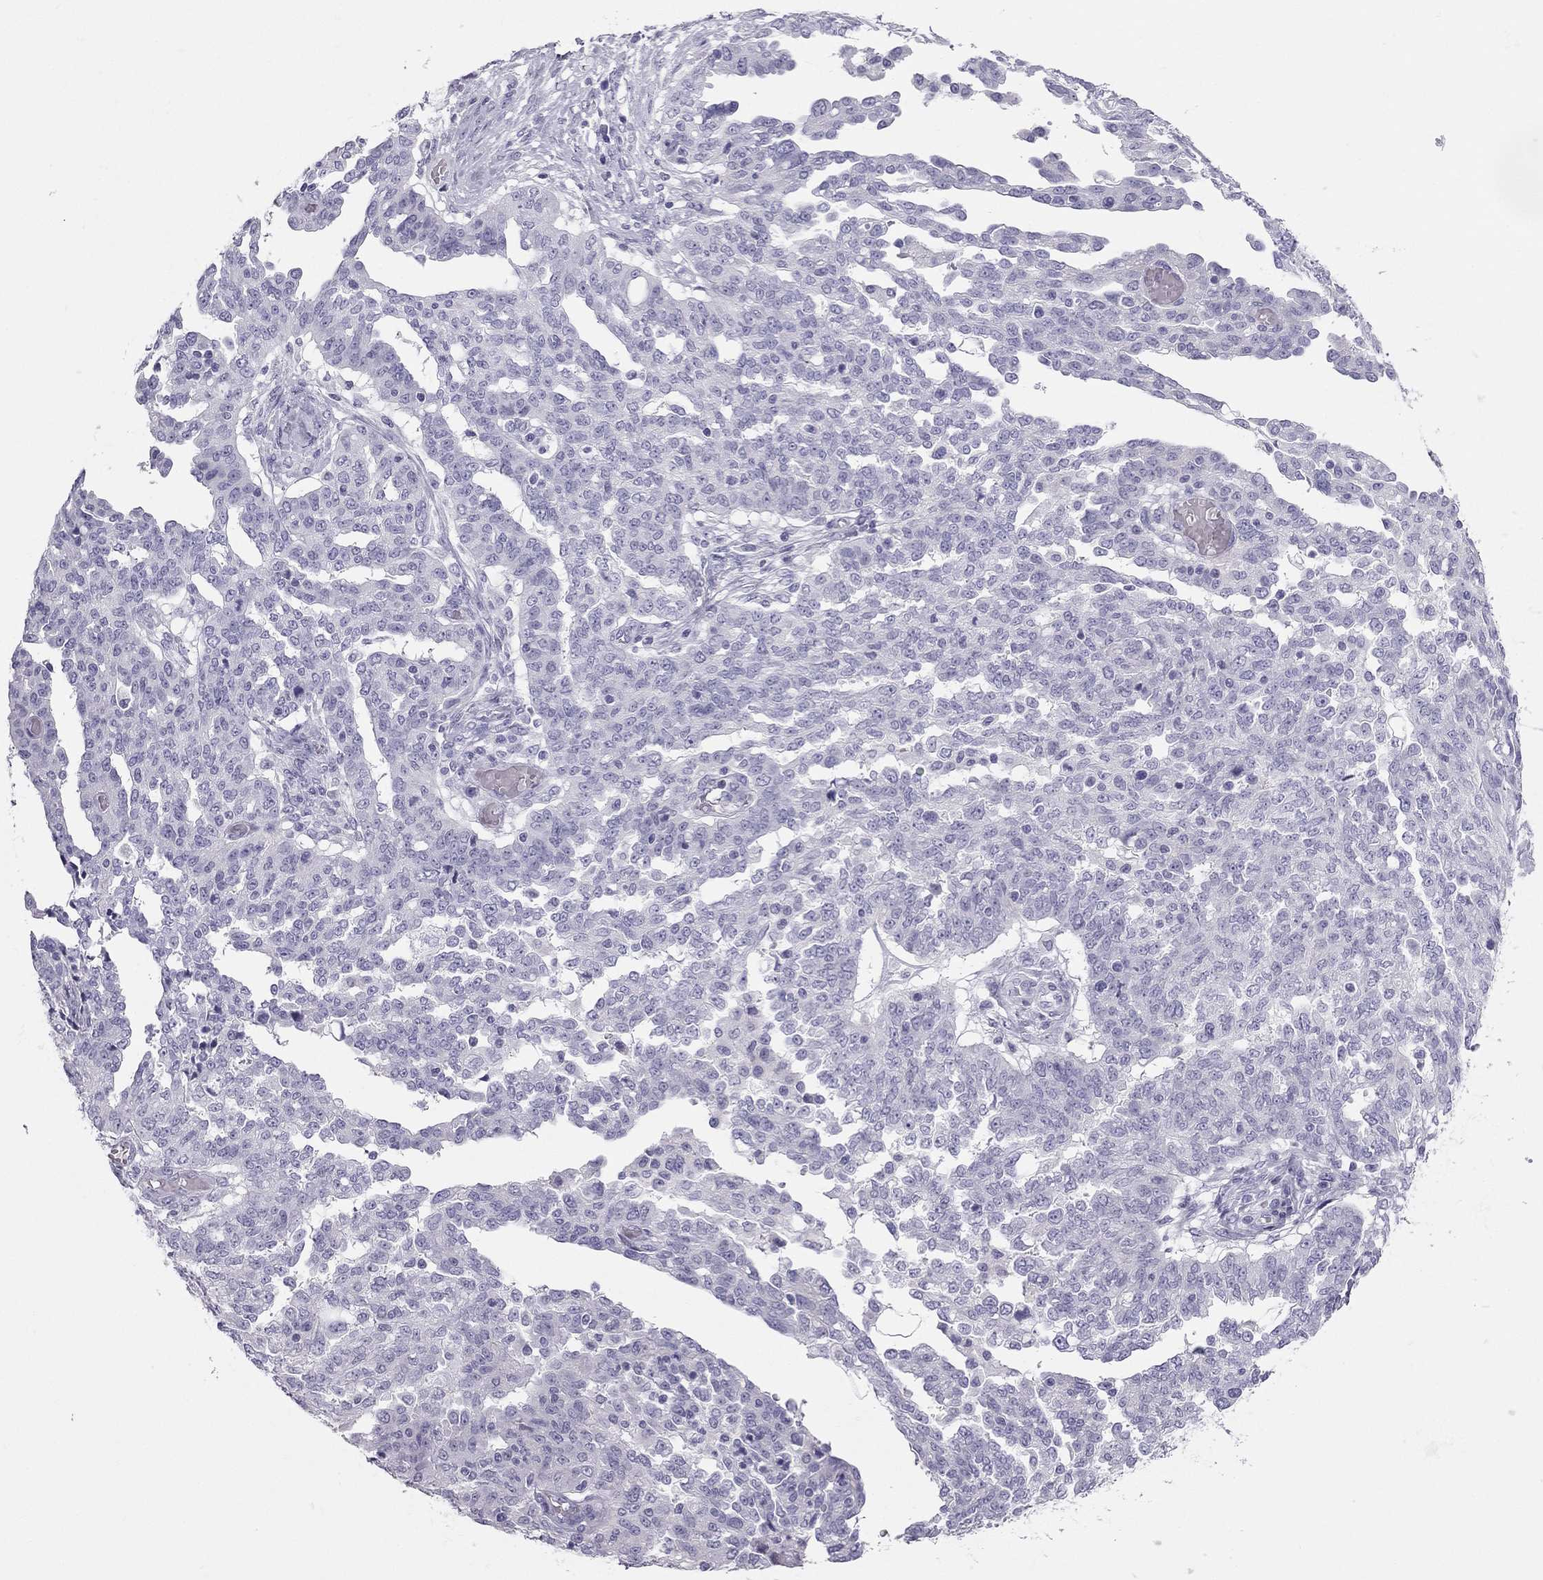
{"staining": {"intensity": "negative", "quantity": "none", "location": "none"}, "tissue": "ovarian cancer", "cell_type": "Tumor cells", "image_type": "cancer", "snomed": [{"axis": "morphology", "description": "Cystadenocarcinoma, serous, NOS"}, {"axis": "topography", "description": "Ovary"}], "caption": "The micrograph shows no staining of tumor cells in ovarian serous cystadenocarcinoma.", "gene": "TRPM3", "patient": {"sex": "female", "age": 67}}